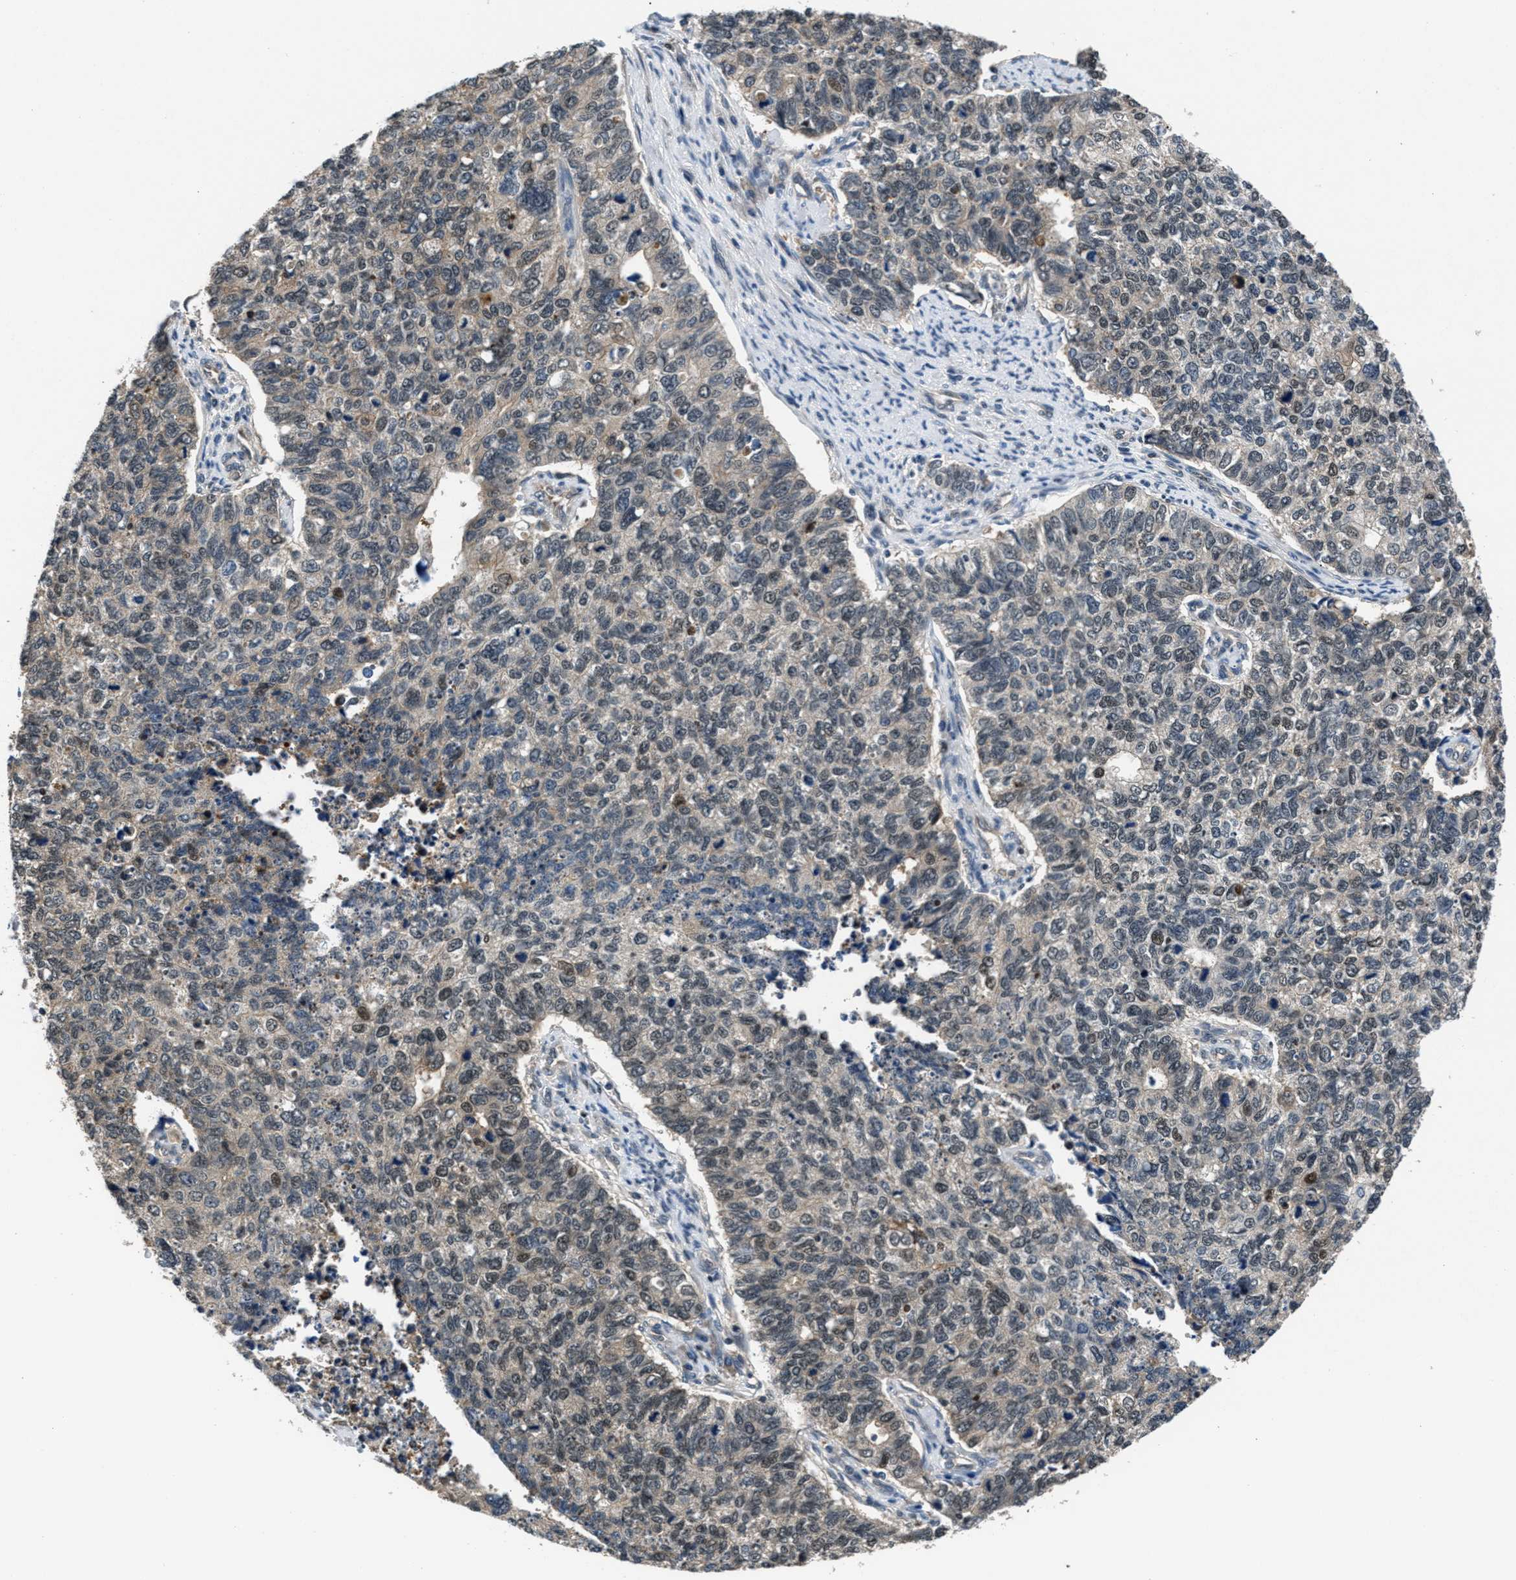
{"staining": {"intensity": "weak", "quantity": "<25%", "location": "cytoplasmic/membranous,nuclear"}, "tissue": "cervical cancer", "cell_type": "Tumor cells", "image_type": "cancer", "snomed": [{"axis": "morphology", "description": "Squamous cell carcinoma, NOS"}, {"axis": "topography", "description": "Cervix"}], "caption": "Immunohistochemistry histopathology image of neoplastic tissue: human squamous cell carcinoma (cervical) stained with DAB reveals no significant protein staining in tumor cells.", "gene": "RBM33", "patient": {"sex": "female", "age": 63}}